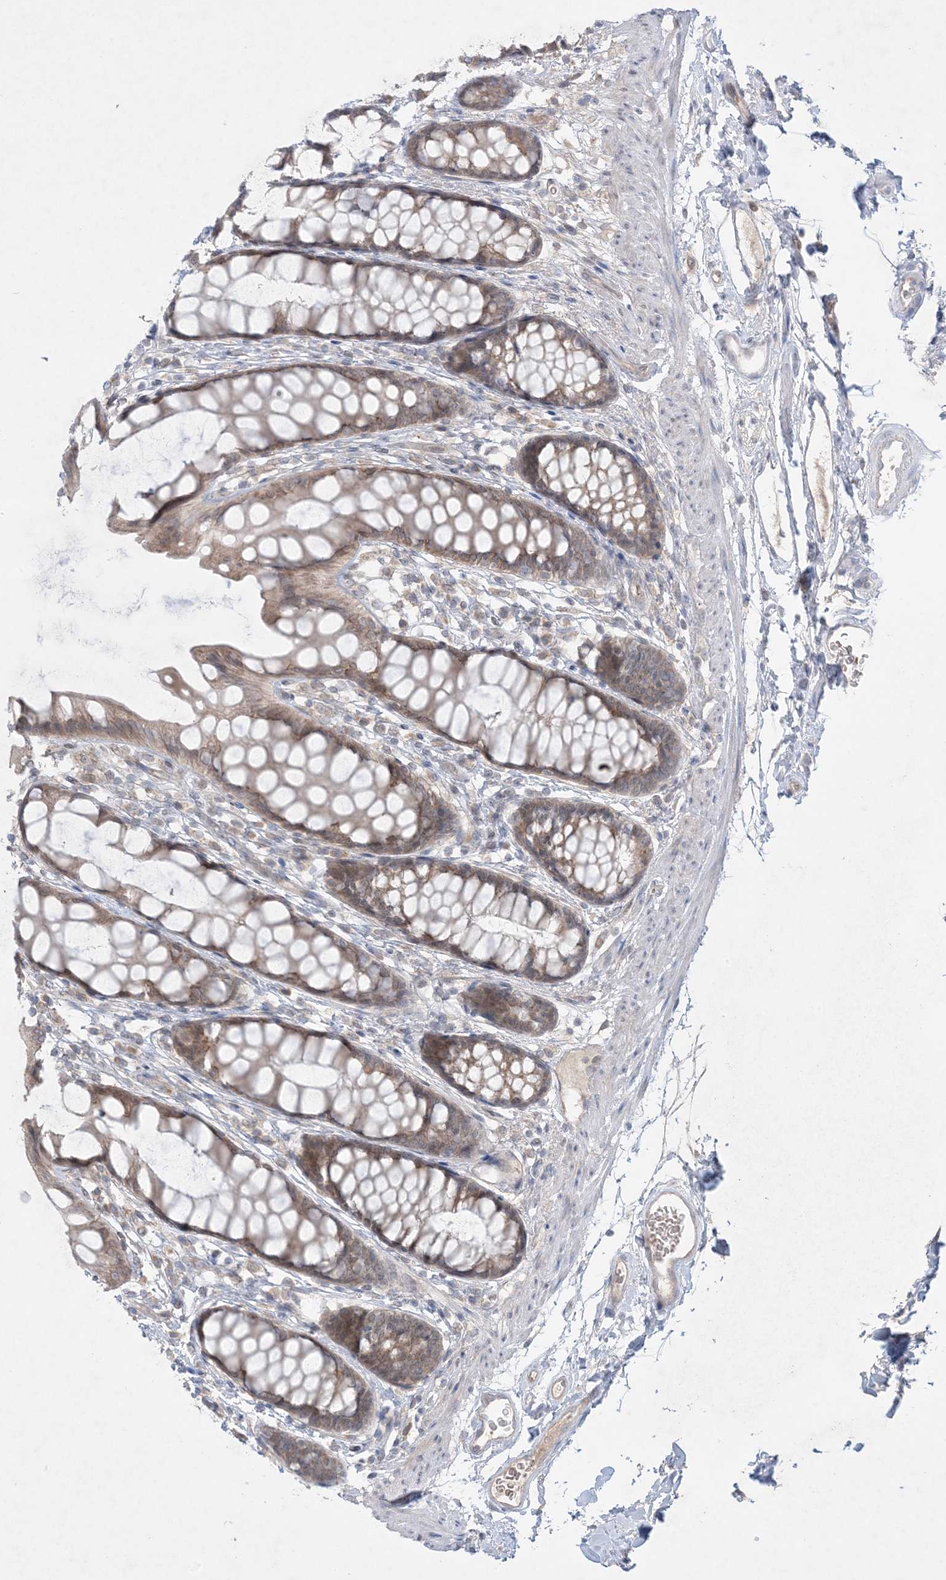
{"staining": {"intensity": "moderate", "quantity": ">75%", "location": "cytoplasmic/membranous"}, "tissue": "rectum", "cell_type": "Glandular cells", "image_type": "normal", "snomed": [{"axis": "morphology", "description": "Normal tissue, NOS"}, {"axis": "topography", "description": "Rectum"}], "caption": "Immunohistochemical staining of unremarkable rectum exhibits medium levels of moderate cytoplasmic/membranous expression in approximately >75% of glandular cells. (DAB (3,3'-diaminobenzidine) IHC with brightfield microscopy, high magnification).", "gene": "MMGT1", "patient": {"sex": "female", "age": 65}}